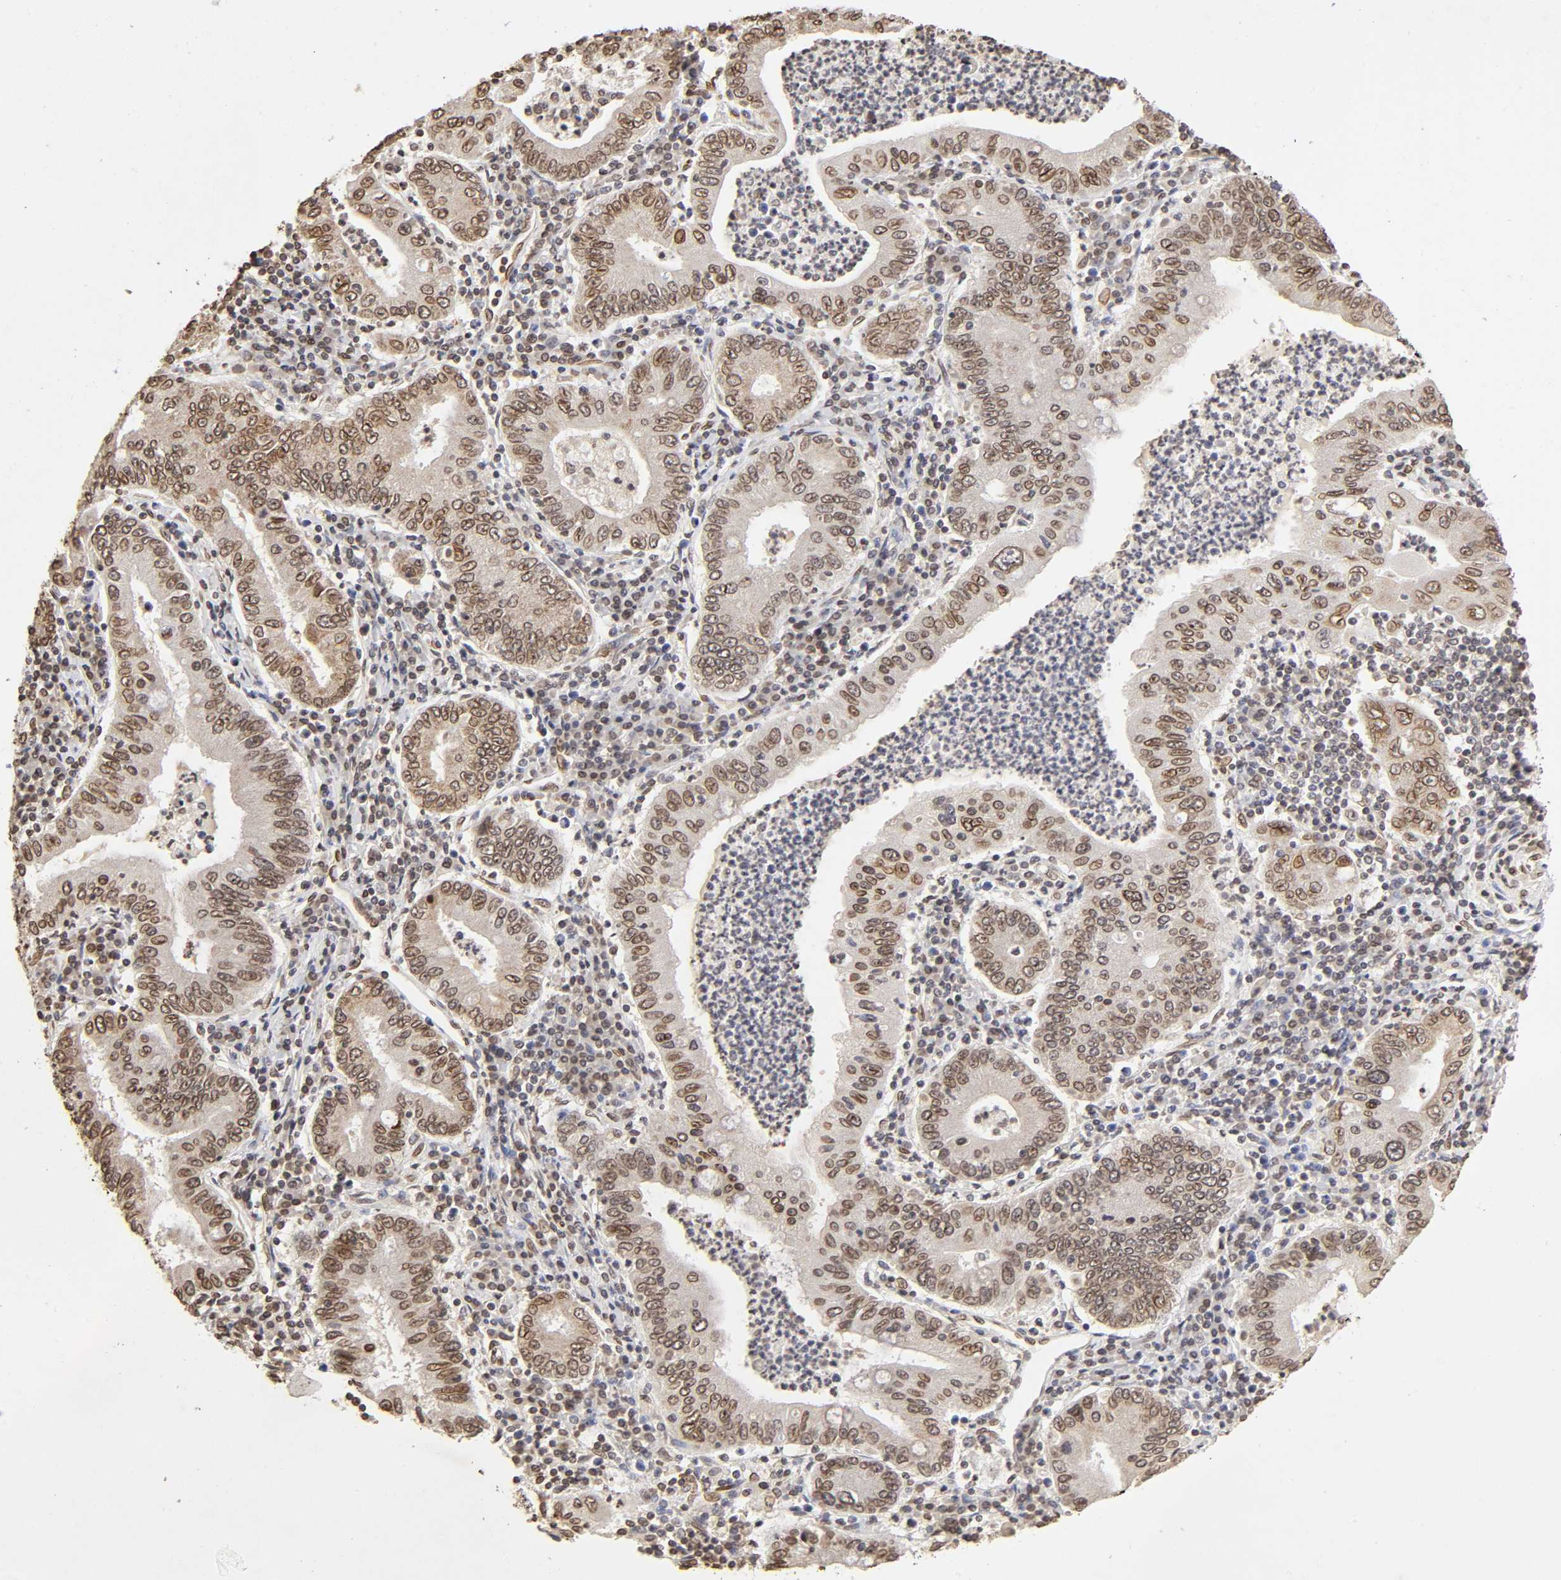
{"staining": {"intensity": "weak", "quantity": ">75%", "location": "cytoplasmic/membranous,nuclear"}, "tissue": "stomach cancer", "cell_type": "Tumor cells", "image_type": "cancer", "snomed": [{"axis": "morphology", "description": "Normal tissue, NOS"}, {"axis": "morphology", "description": "Adenocarcinoma, NOS"}, {"axis": "topography", "description": "Esophagus"}, {"axis": "topography", "description": "Stomach, upper"}, {"axis": "topography", "description": "Peripheral nerve tissue"}], "caption": "Weak cytoplasmic/membranous and nuclear expression for a protein is seen in about >75% of tumor cells of stomach cancer (adenocarcinoma) using IHC.", "gene": "MLLT6", "patient": {"sex": "male", "age": 62}}